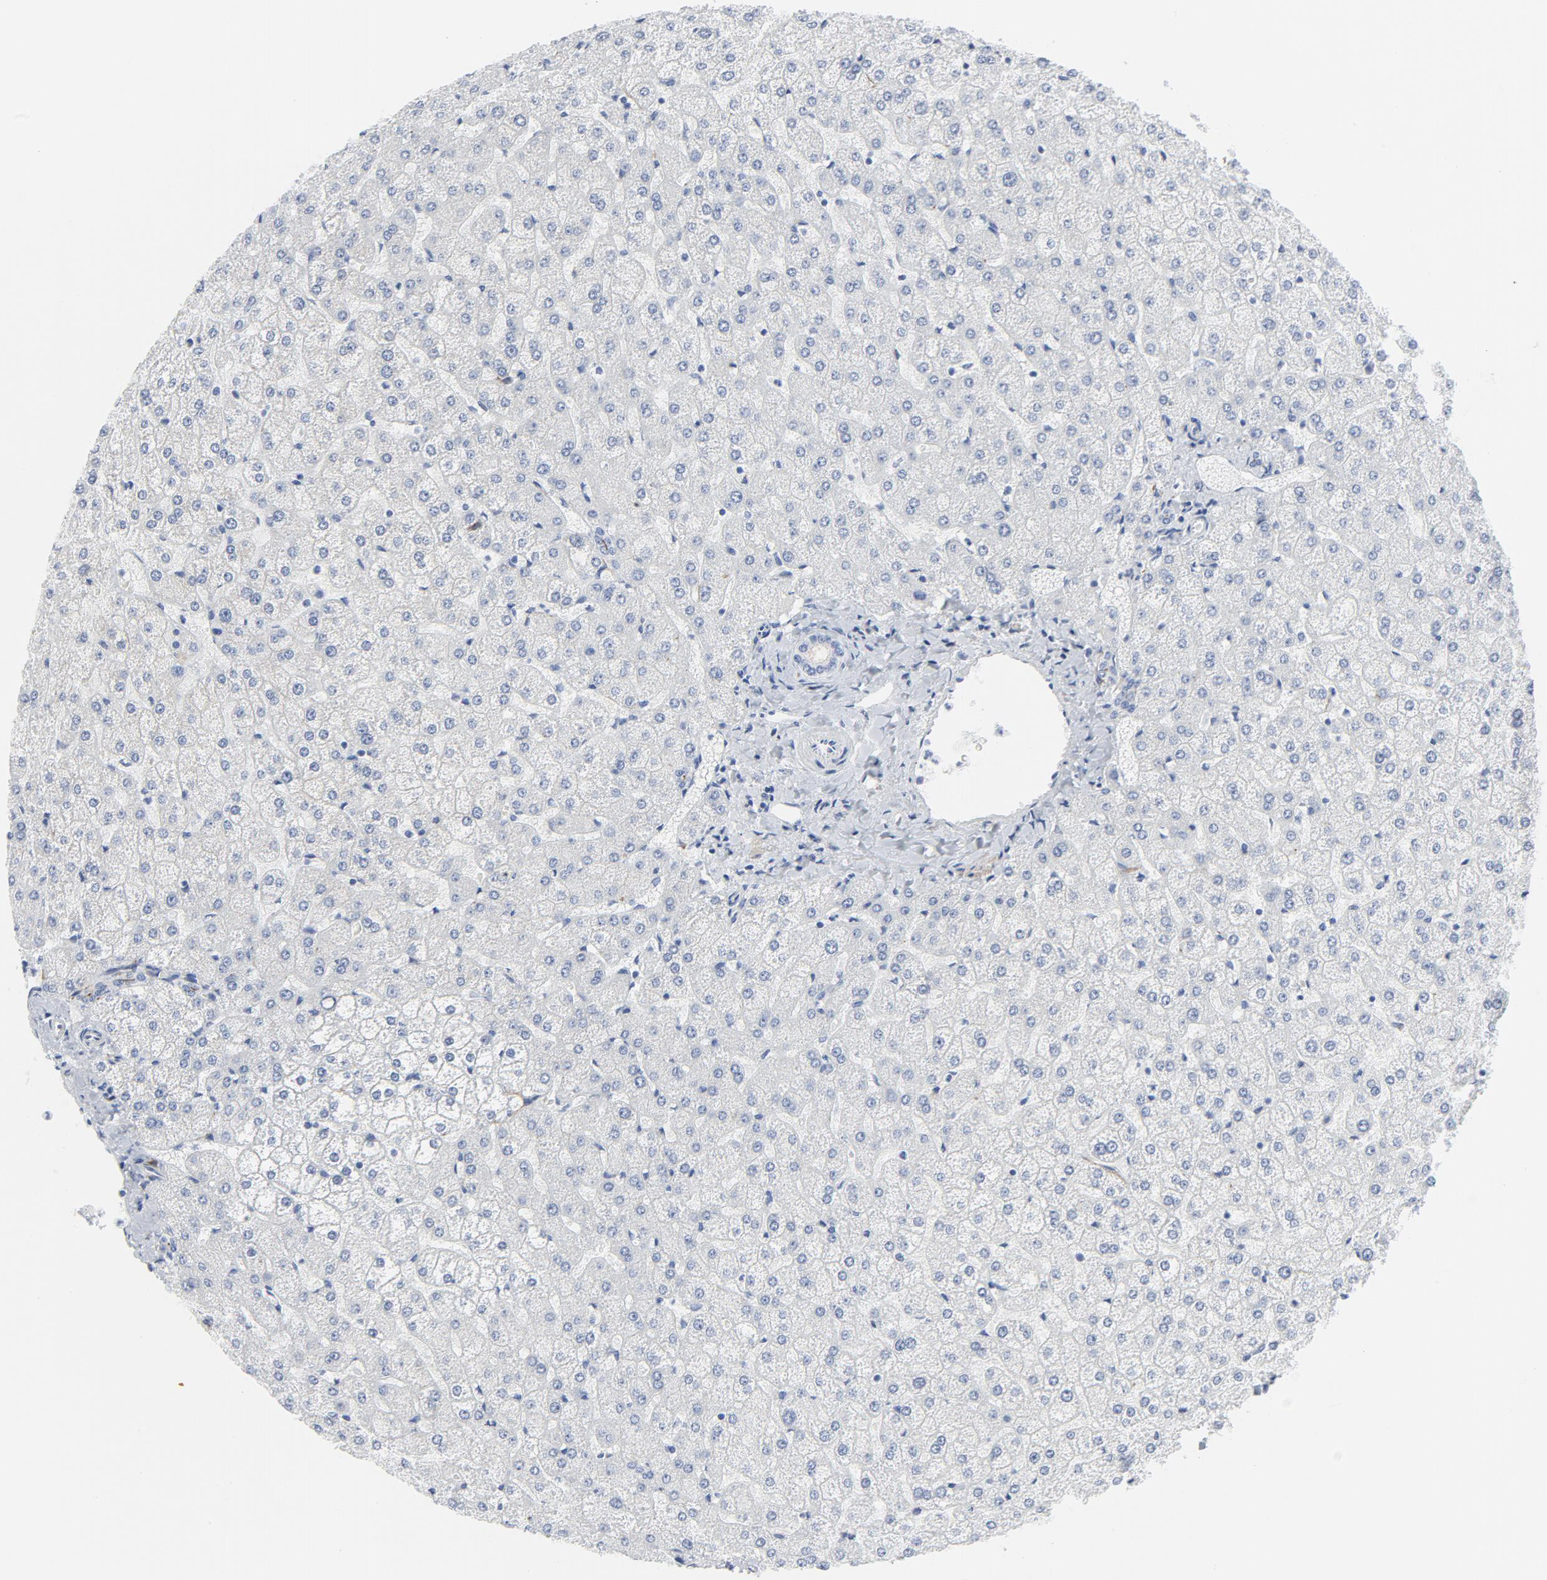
{"staining": {"intensity": "negative", "quantity": "none", "location": "none"}, "tissue": "liver", "cell_type": "Cholangiocytes", "image_type": "normal", "snomed": [{"axis": "morphology", "description": "Normal tissue, NOS"}, {"axis": "topography", "description": "Liver"}], "caption": "Photomicrograph shows no protein positivity in cholangiocytes of benign liver.", "gene": "TUBB1", "patient": {"sex": "female", "age": 32}}